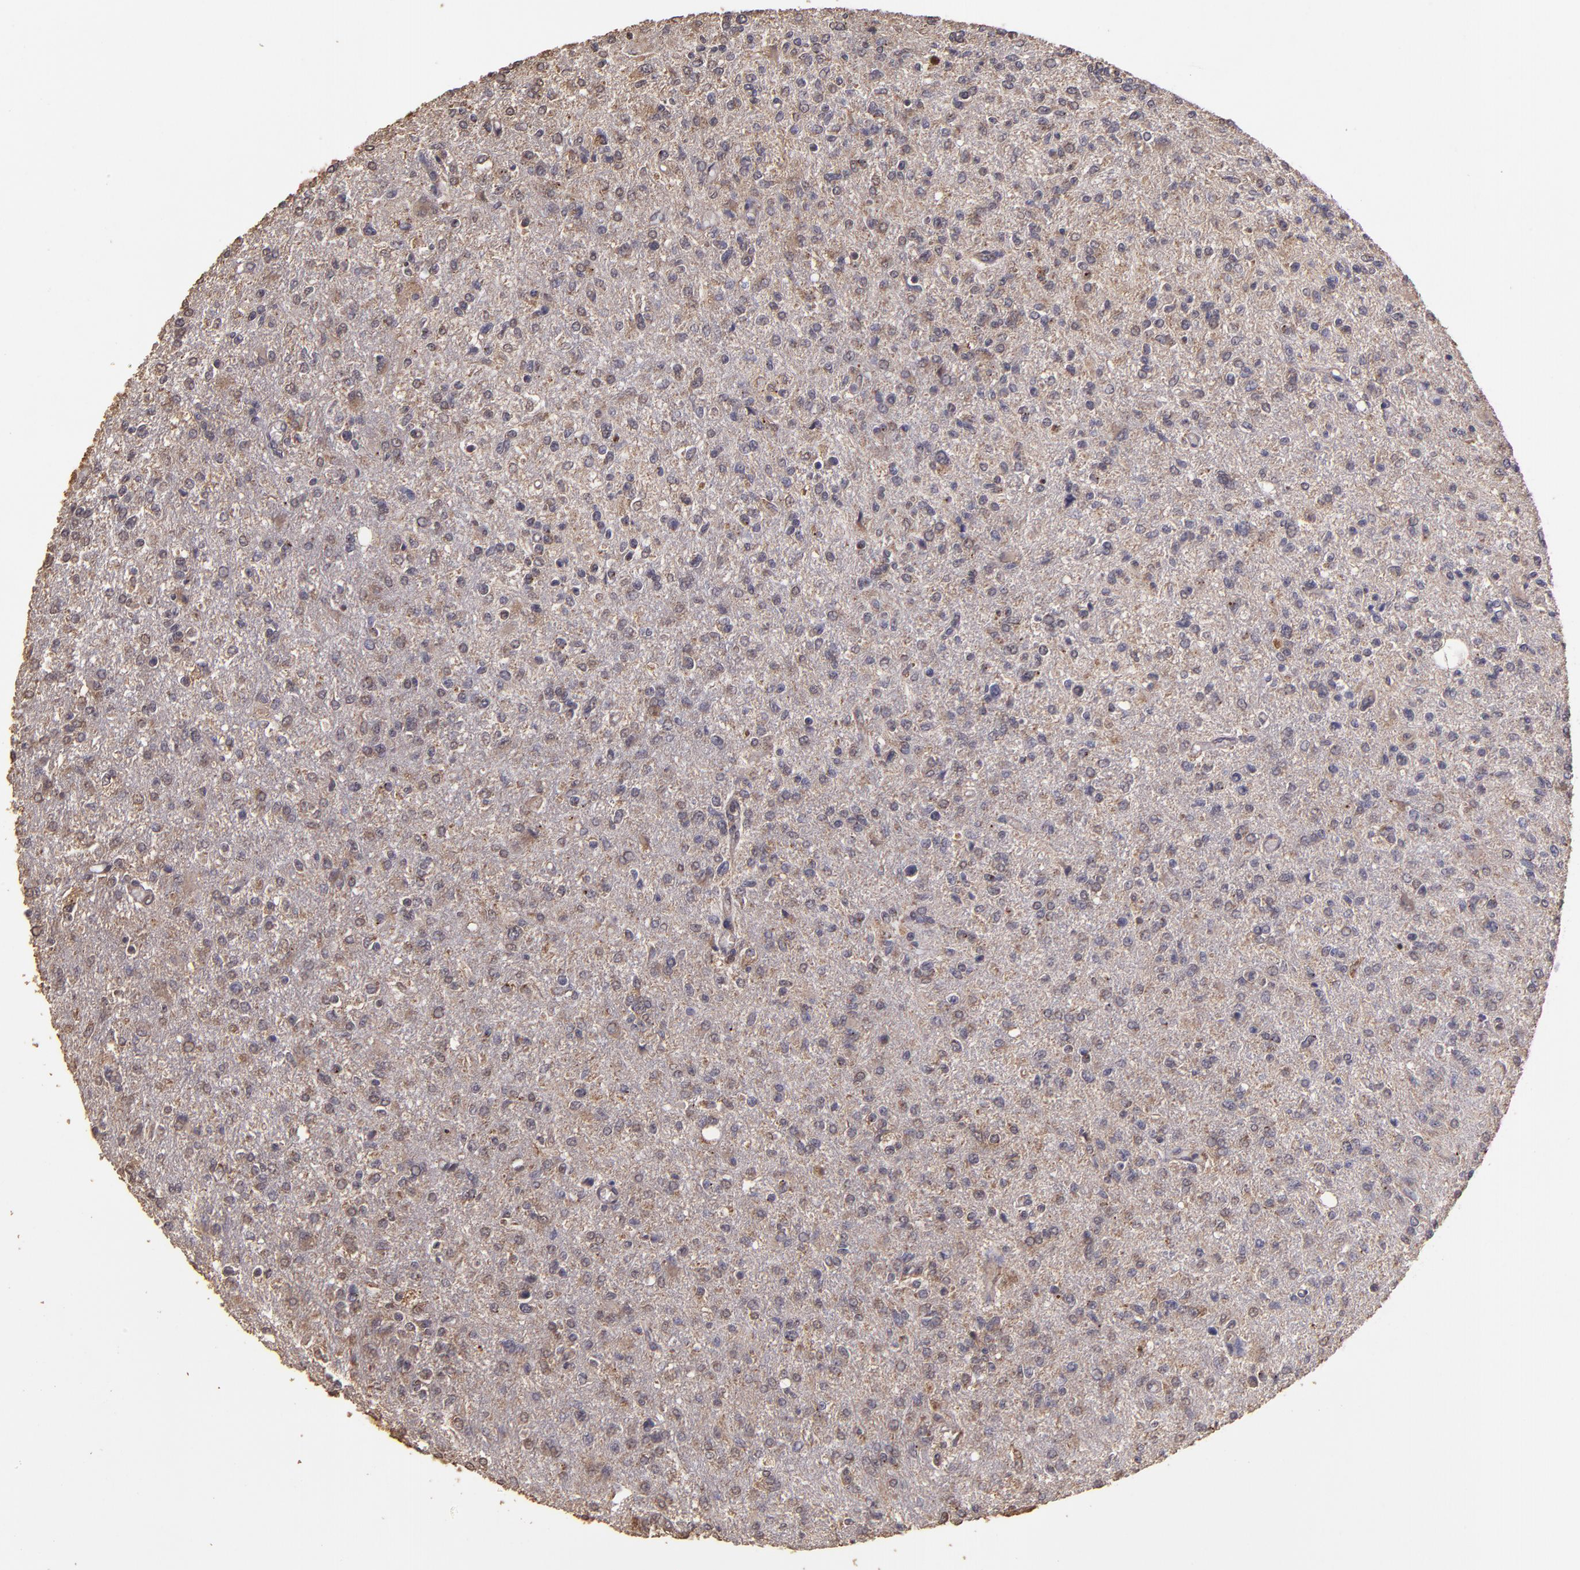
{"staining": {"intensity": "weak", "quantity": "25%-75%", "location": "cytoplasmic/membranous,nuclear"}, "tissue": "glioma", "cell_type": "Tumor cells", "image_type": "cancer", "snomed": [{"axis": "morphology", "description": "Glioma, malignant, High grade"}, {"axis": "topography", "description": "Cerebral cortex"}], "caption": "IHC staining of glioma, which reveals low levels of weak cytoplasmic/membranous and nuclear staining in about 25%-75% of tumor cells indicating weak cytoplasmic/membranous and nuclear protein expression. The staining was performed using DAB (brown) for protein detection and nuclei were counterstained in hematoxylin (blue).", "gene": "HECTD1", "patient": {"sex": "male", "age": 76}}